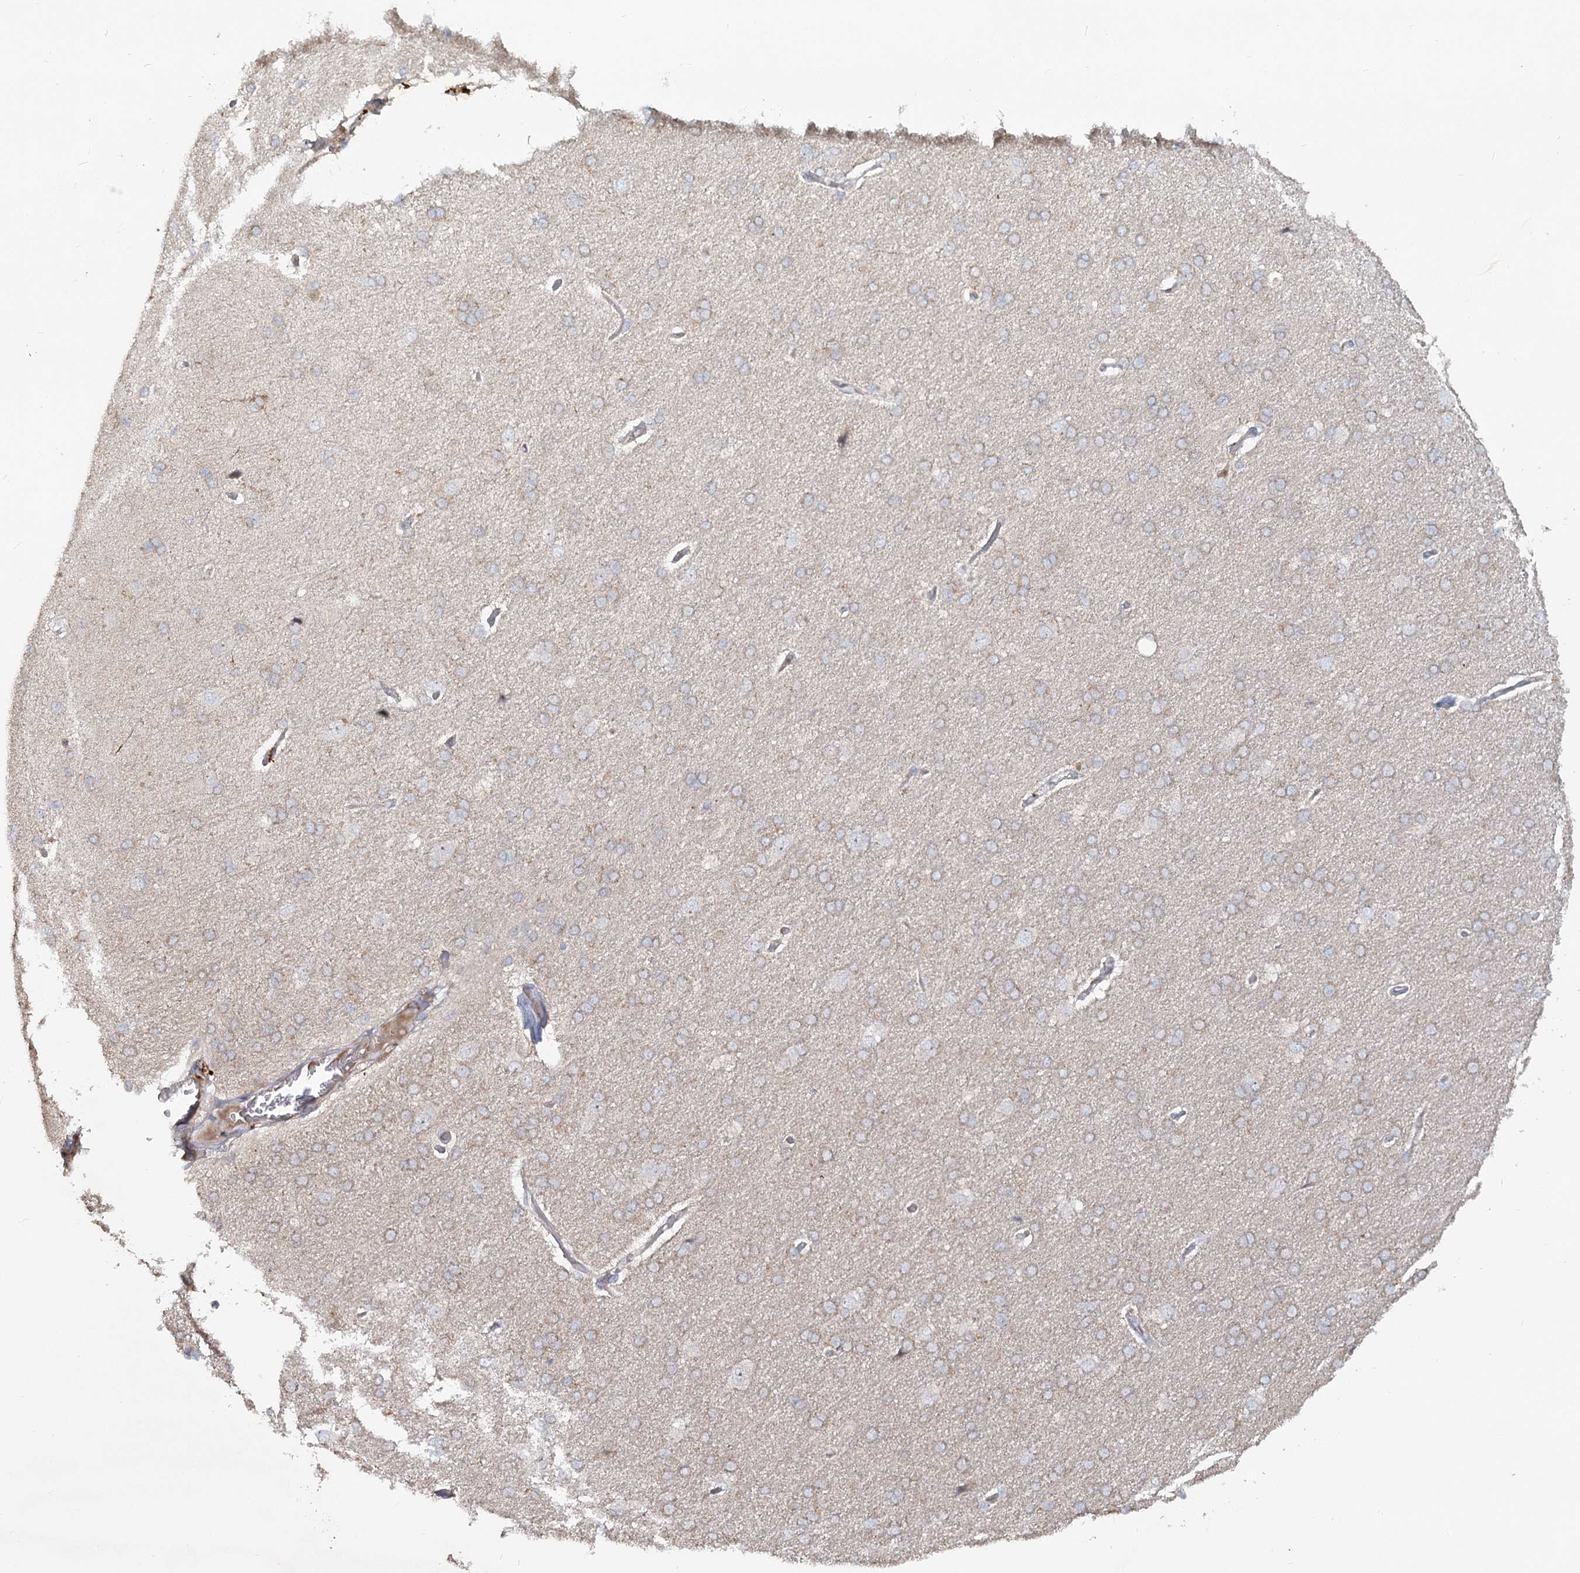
{"staining": {"intensity": "negative", "quantity": "none", "location": "none"}, "tissue": "cerebral cortex", "cell_type": "Endothelial cells", "image_type": "normal", "snomed": [{"axis": "morphology", "description": "Normal tissue, NOS"}, {"axis": "topography", "description": "Cerebral cortex"}], "caption": "This is a histopathology image of IHC staining of benign cerebral cortex, which shows no staining in endothelial cells.", "gene": "ANGPTL5", "patient": {"sex": "male", "age": 62}}